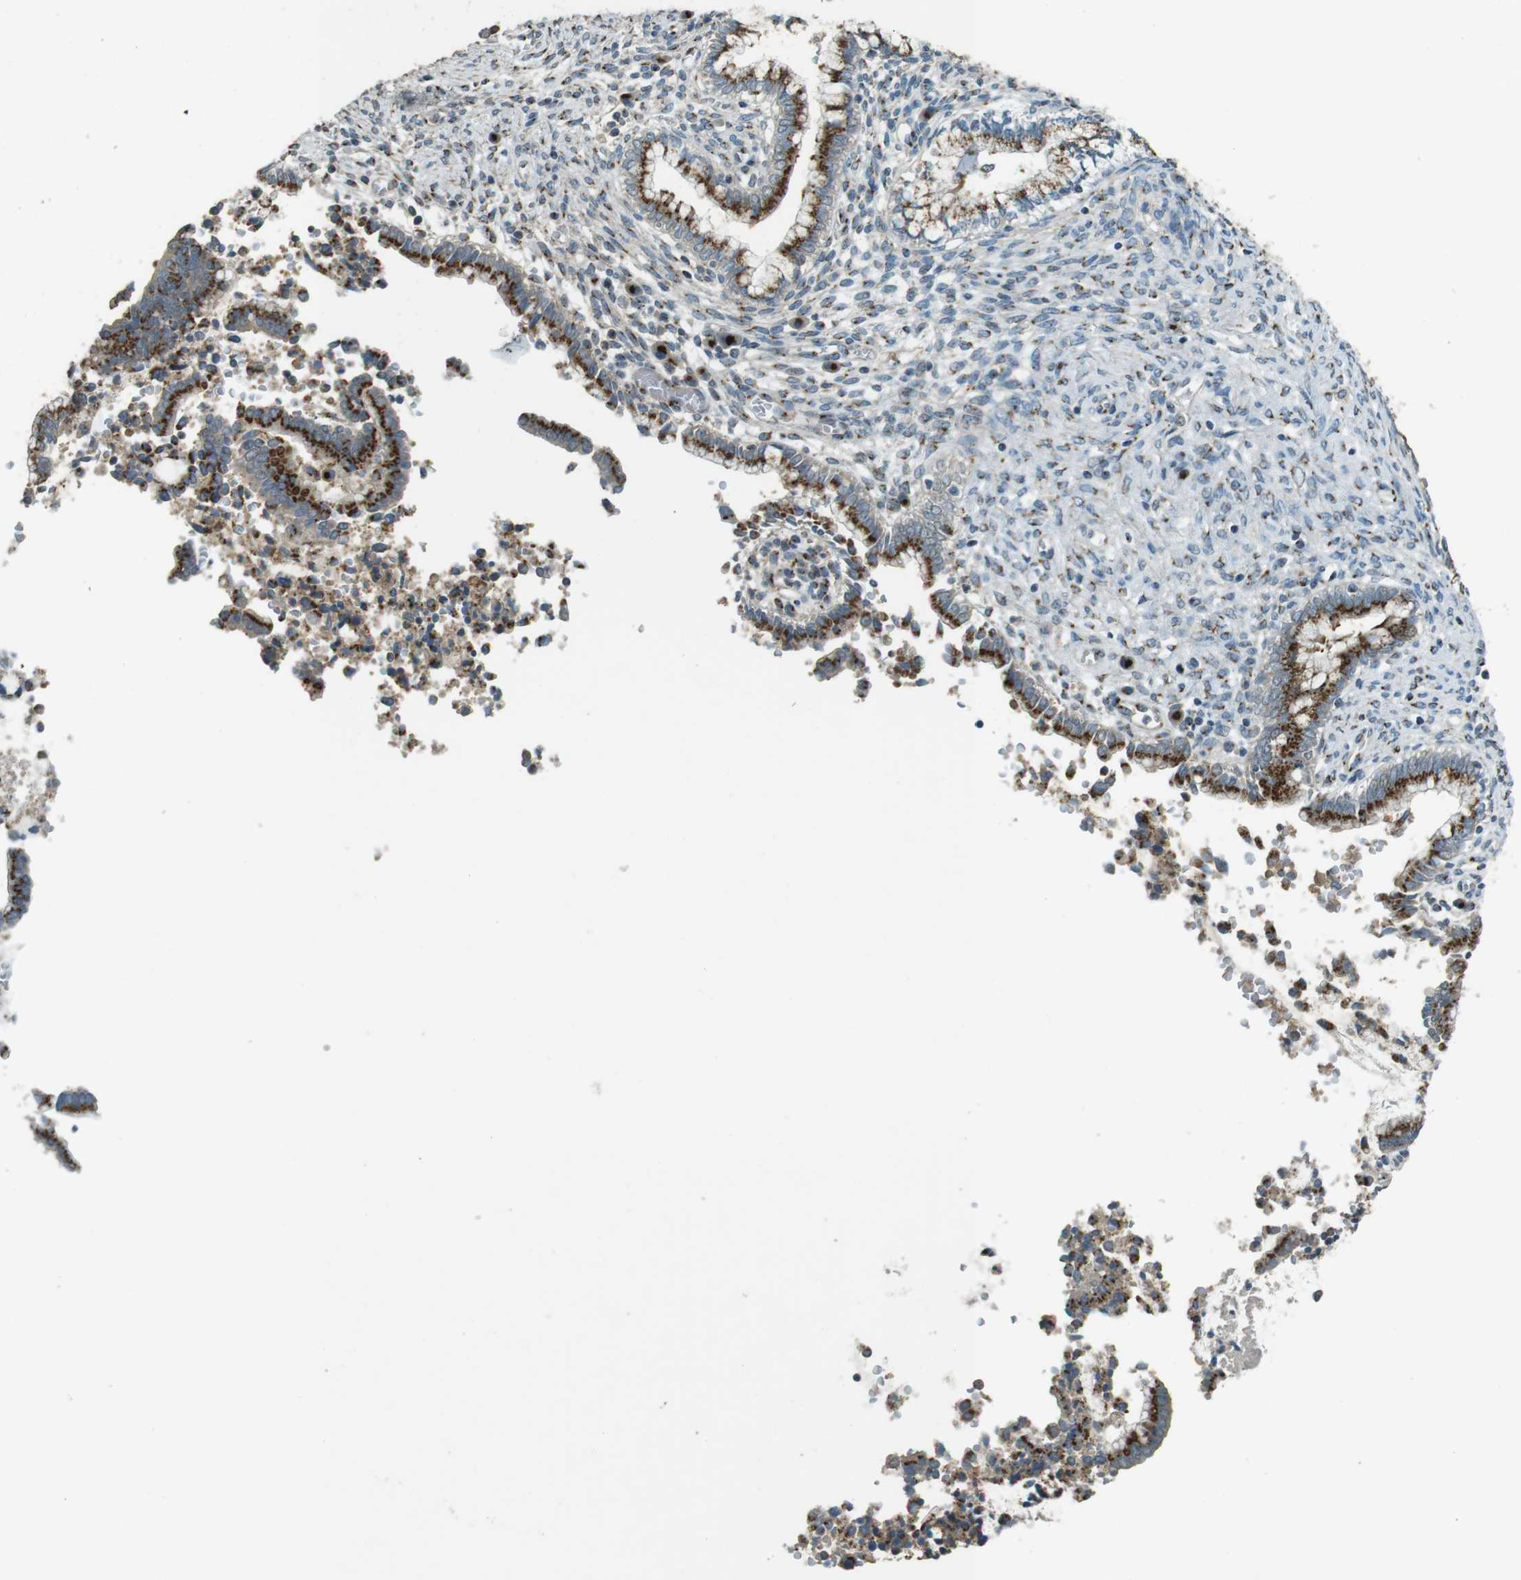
{"staining": {"intensity": "strong", "quantity": ">75%", "location": "cytoplasmic/membranous"}, "tissue": "cervical cancer", "cell_type": "Tumor cells", "image_type": "cancer", "snomed": [{"axis": "morphology", "description": "Adenocarcinoma, NOS"}, {"axis": "topography", "description": "Cervix"}], "caption": "Human cervical cancer (adenocarcinoma) stained with a brown dye reveals strong cytoplasmic/membranous positive staining in about >75% of tumor cells.", "gene": "TMEM115", "patient": {"sex": "female", "age": 44}}